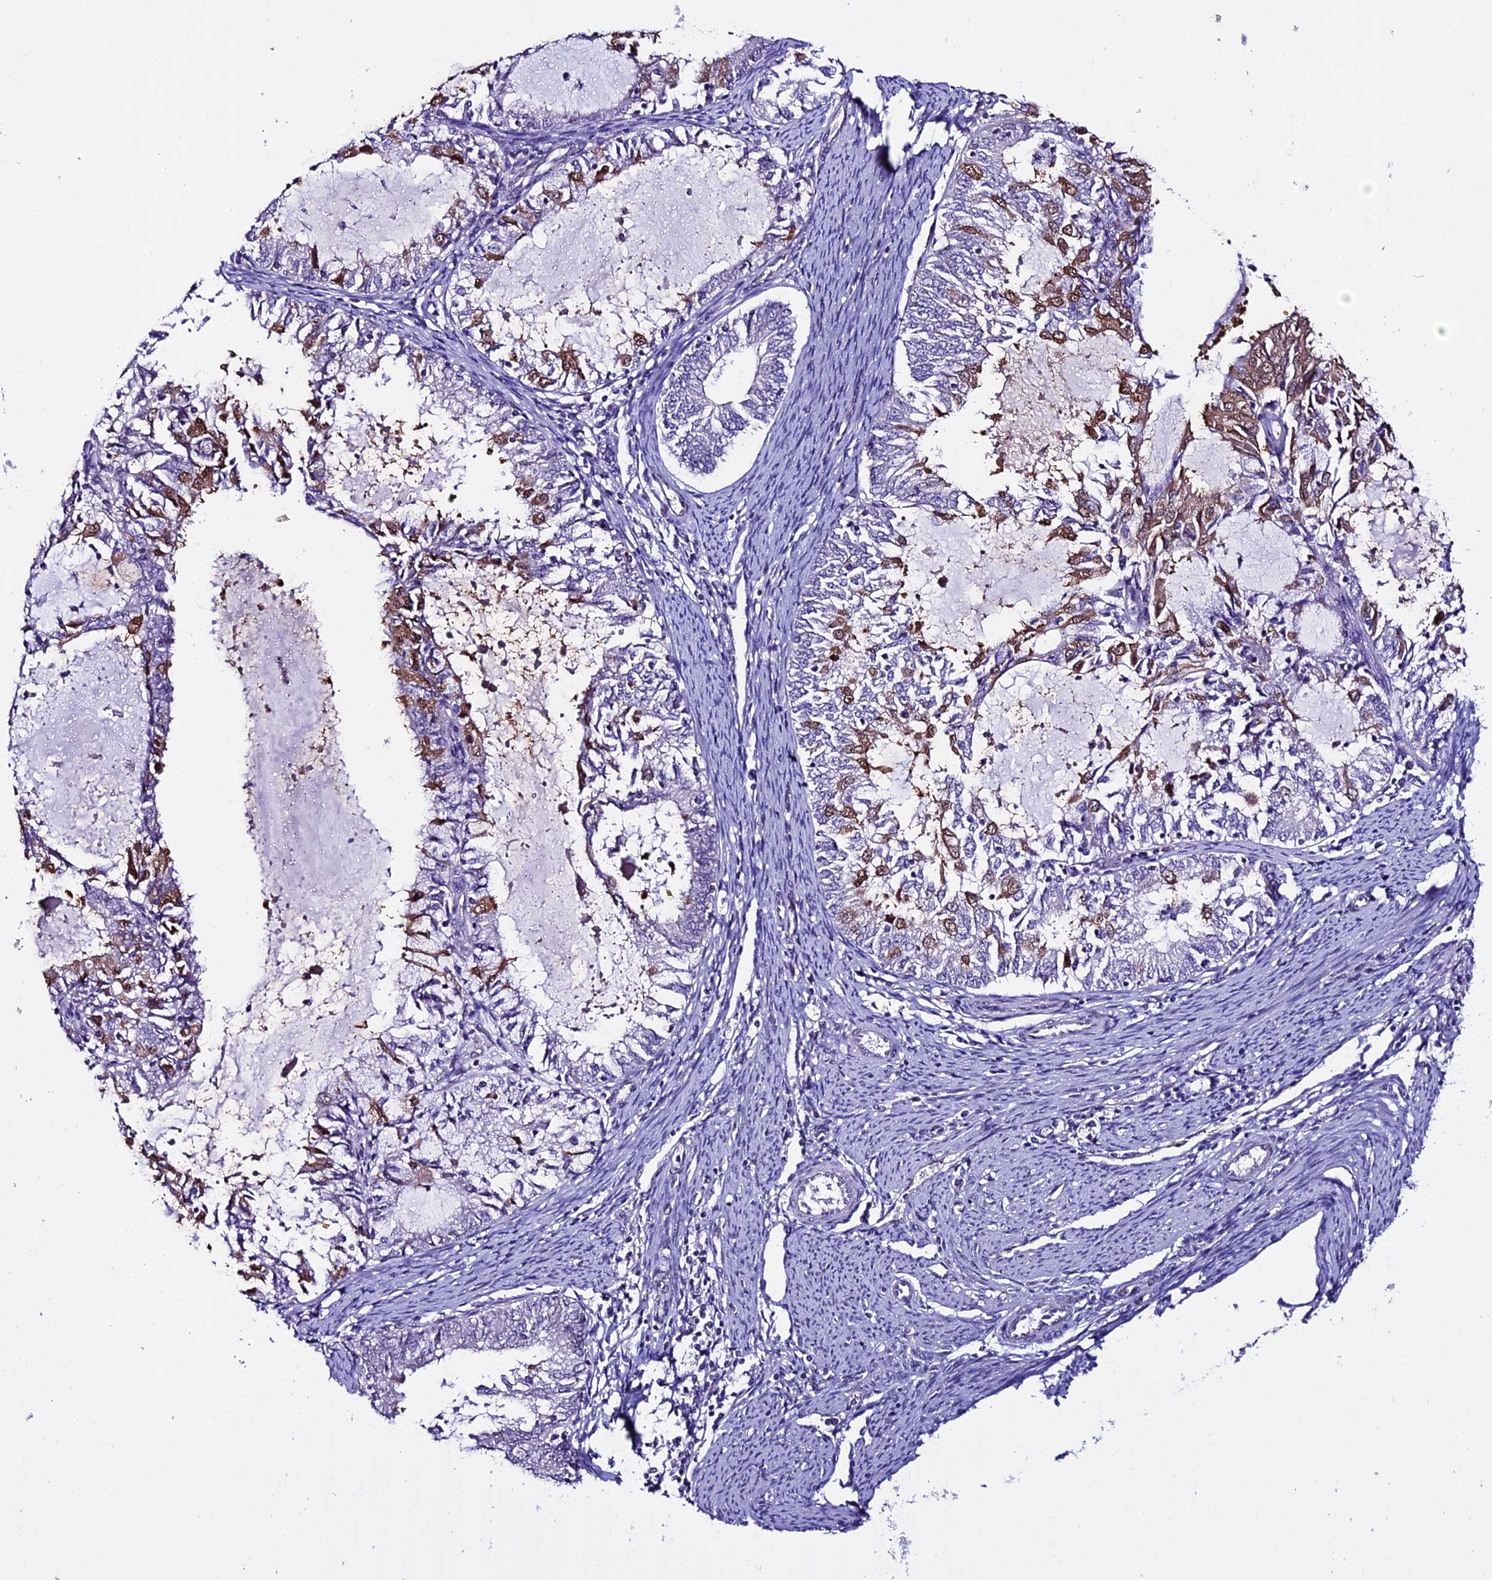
{"staining": {"intensity": "moderate", "quantity": "<25%", "location": "cytoplasmic/membranous"}, "tissue": "endometrial cancer", "cell_type": "Tumor cells", "image_type": "cancer", "snomed": [{"axis": "morphology", "description": "Adenocarcinoma, NOS"}, {"axis": "topography", "description": "Endometrium"}], "caption": "Endometrial adenocarcinoma stained with a protein marker exhibits moderate staining in tumor cells.", "gene": "TMEM171", "patient": {"sex": "female", "age": 57}}